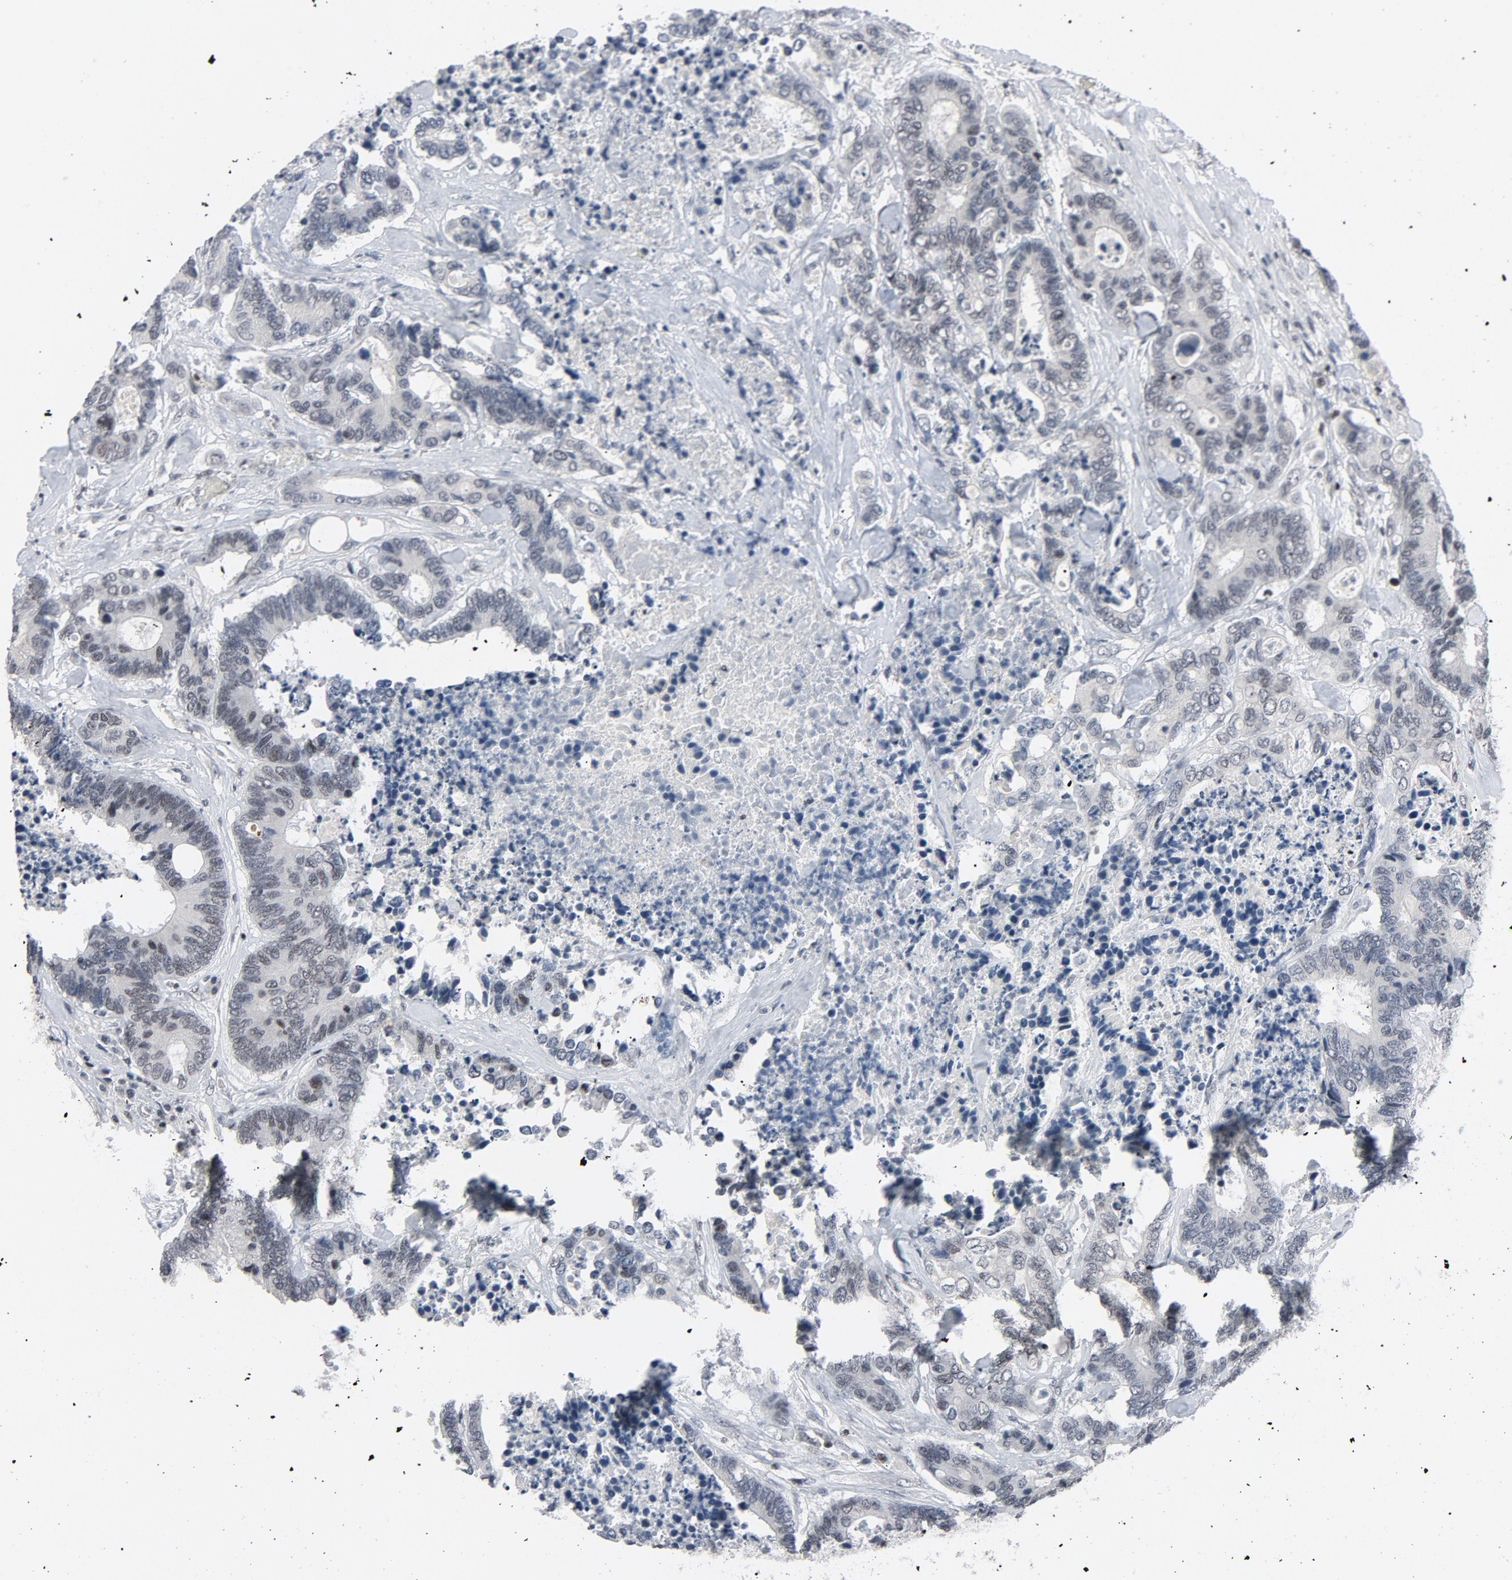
{"staining": {"intensity": "negative", "quantity": "none", "location": "none"}, "tissue": "colorectal cancer", "cell_type": "Tumor cells", "image_type": "cancer", "snomed": [{"axis": "morphology", "description": "Adenocarcinoma, NOS"}, {"axis": "topography", "description": "Rectum"}], "caption": "DAB (3,3'-diaminobenzidine) immunohistochemical staining of colorectal cancer (adenocarcinoma) demonstrates no significant staining in tumor cells.", "gene": "GABPA", "patient": {"sex": "male", "age": 53}}